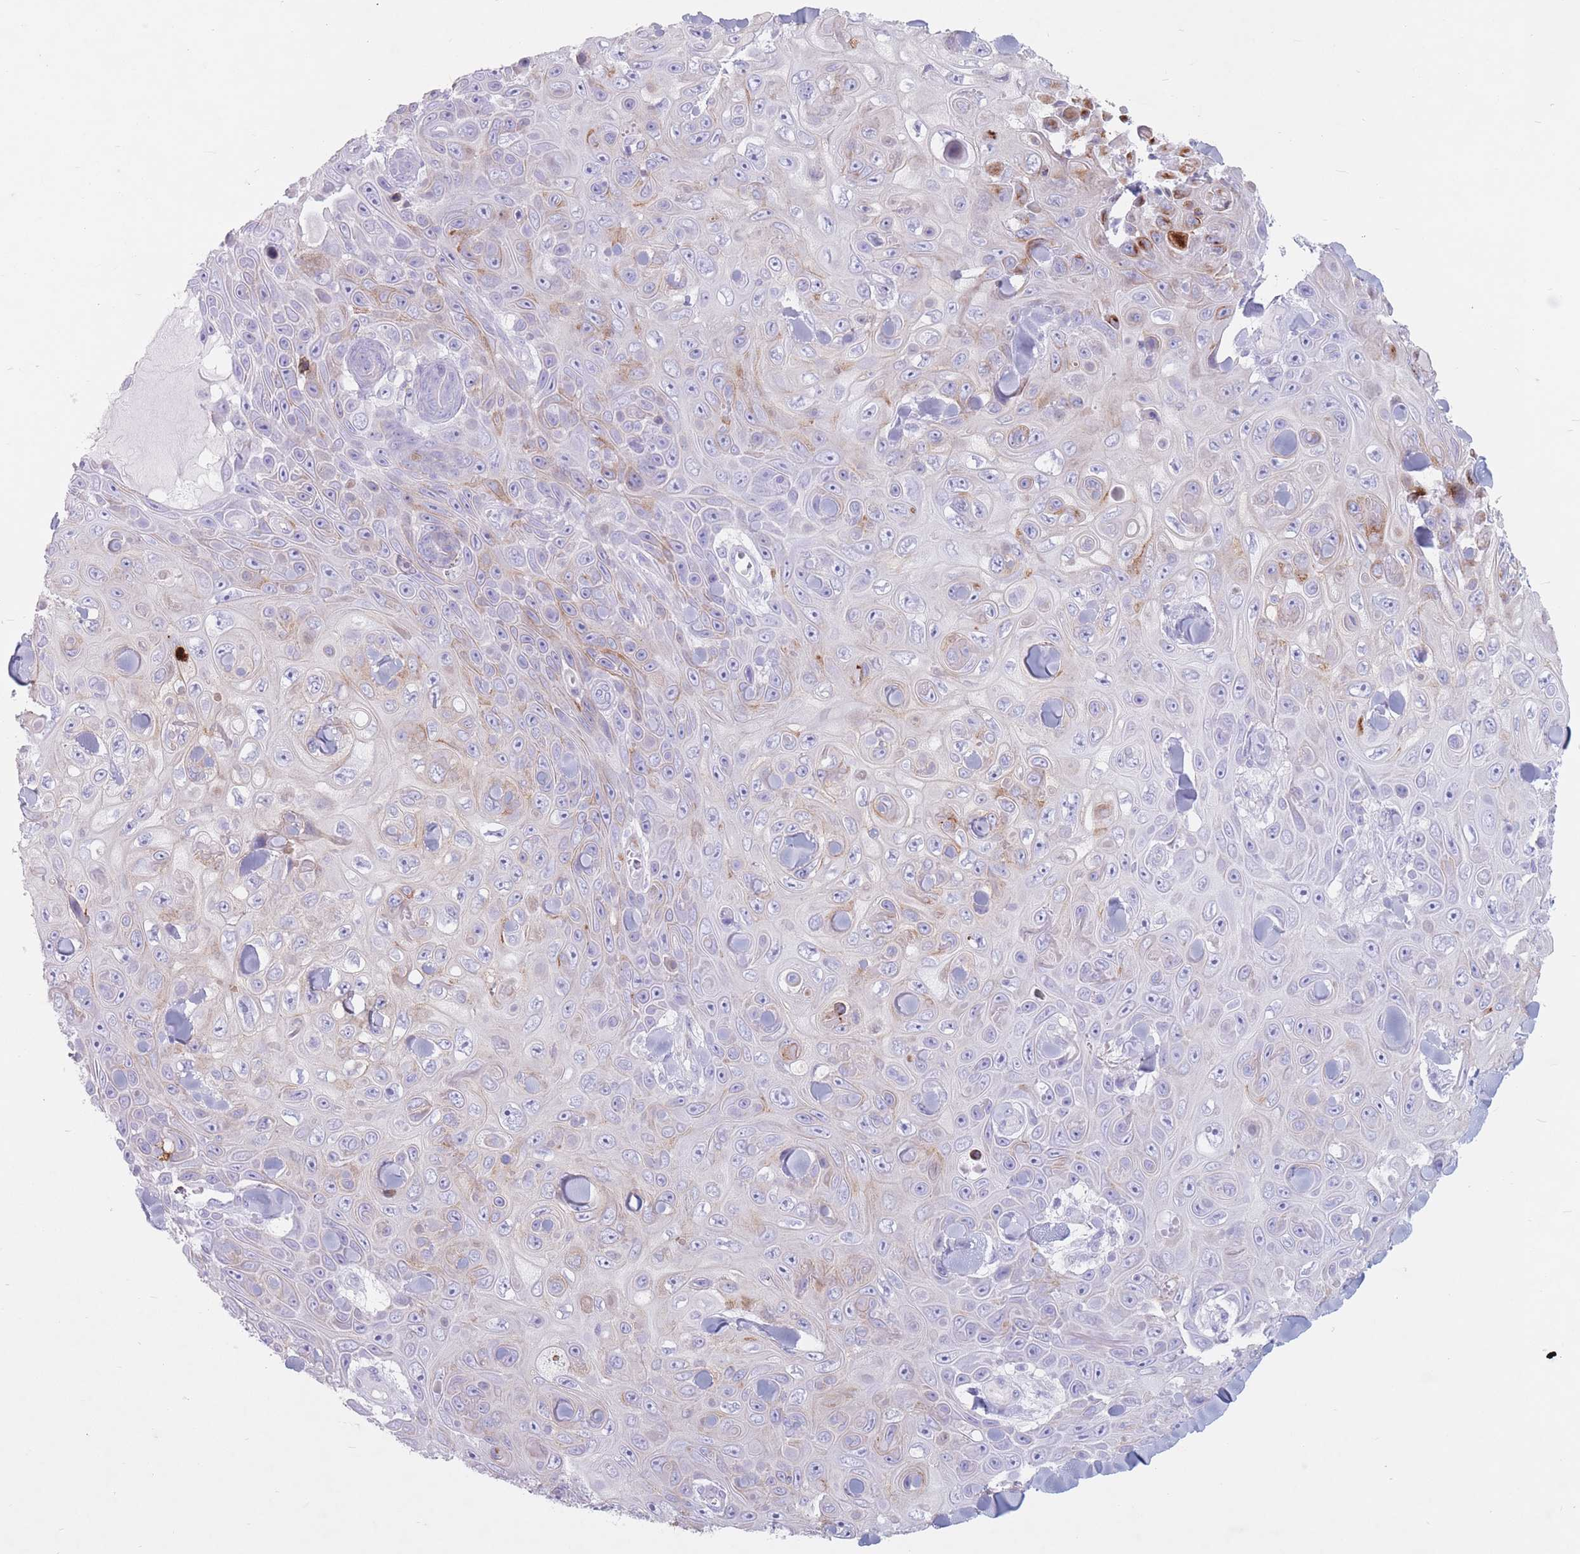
{"staining": {"intensity": "moderate", "quantity": "<25%", "location": "cytoplasmic/membranous"}, "tissue": "skin cancer", "cell_type": "Tumor cells", "image_type": "cancer", "snomed": [{"axis": "morphology", "description": "Squamous cell carcinoma, NOS"}, {"axis": "topography", "description": "Skin"}], "caption": "Tumor cells display moderate cytoplasmic/membranous staining in approximately <25% of cells in squamous cell carcinoma (skin).", "gene": "ST3GAL5", "patient": {"sex": "male", "age": 82}}